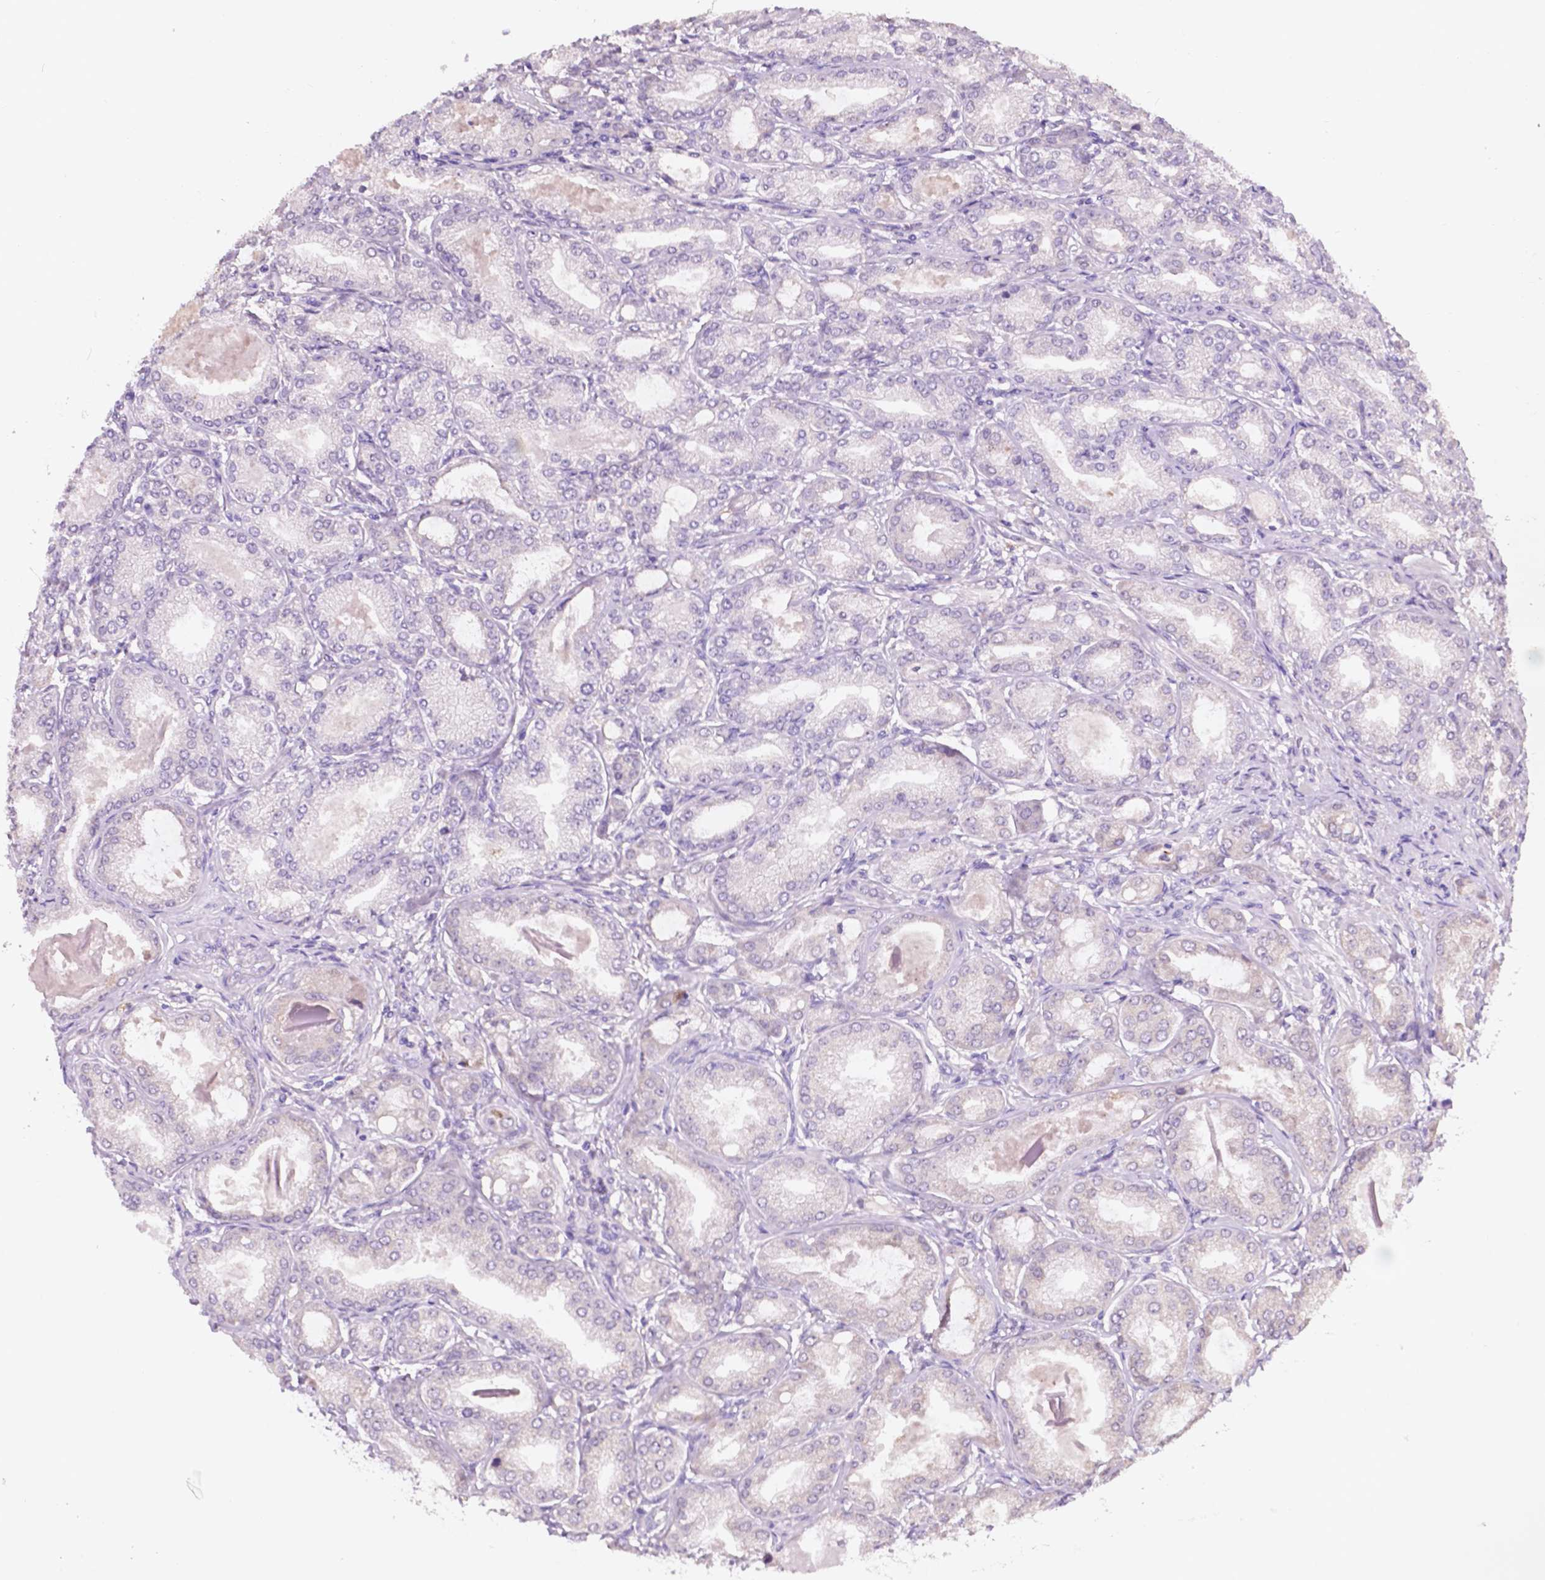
{"staining": {"intensity": "negative", "quantity": "none", "location": "none"}, "tissue": "prostate cancer", "cell_type": "Tumor cells", "image_type": "cancer", "snomed": [{"axis": "morphology", "description": "Adenocarcinoma, NOS"}, {"axis": "topography", "description": "Prostate and seminal vesicle, NOS"}, {"axis": "topography", "description": "Prostate"}], "caption": "An image of prostate cancer (adenocarcinoma) stained for a protein exhibits no brown staining in tumor cells. The staining was performed using DAB (3,3'-diaminobenzidine) to visualize the protein expression in brown, while the nuclei were stained in blue with hematoxylin (Magnification: 20x).", "gene": "IREB2", "patient": {"sex": "male", "age": 77}}